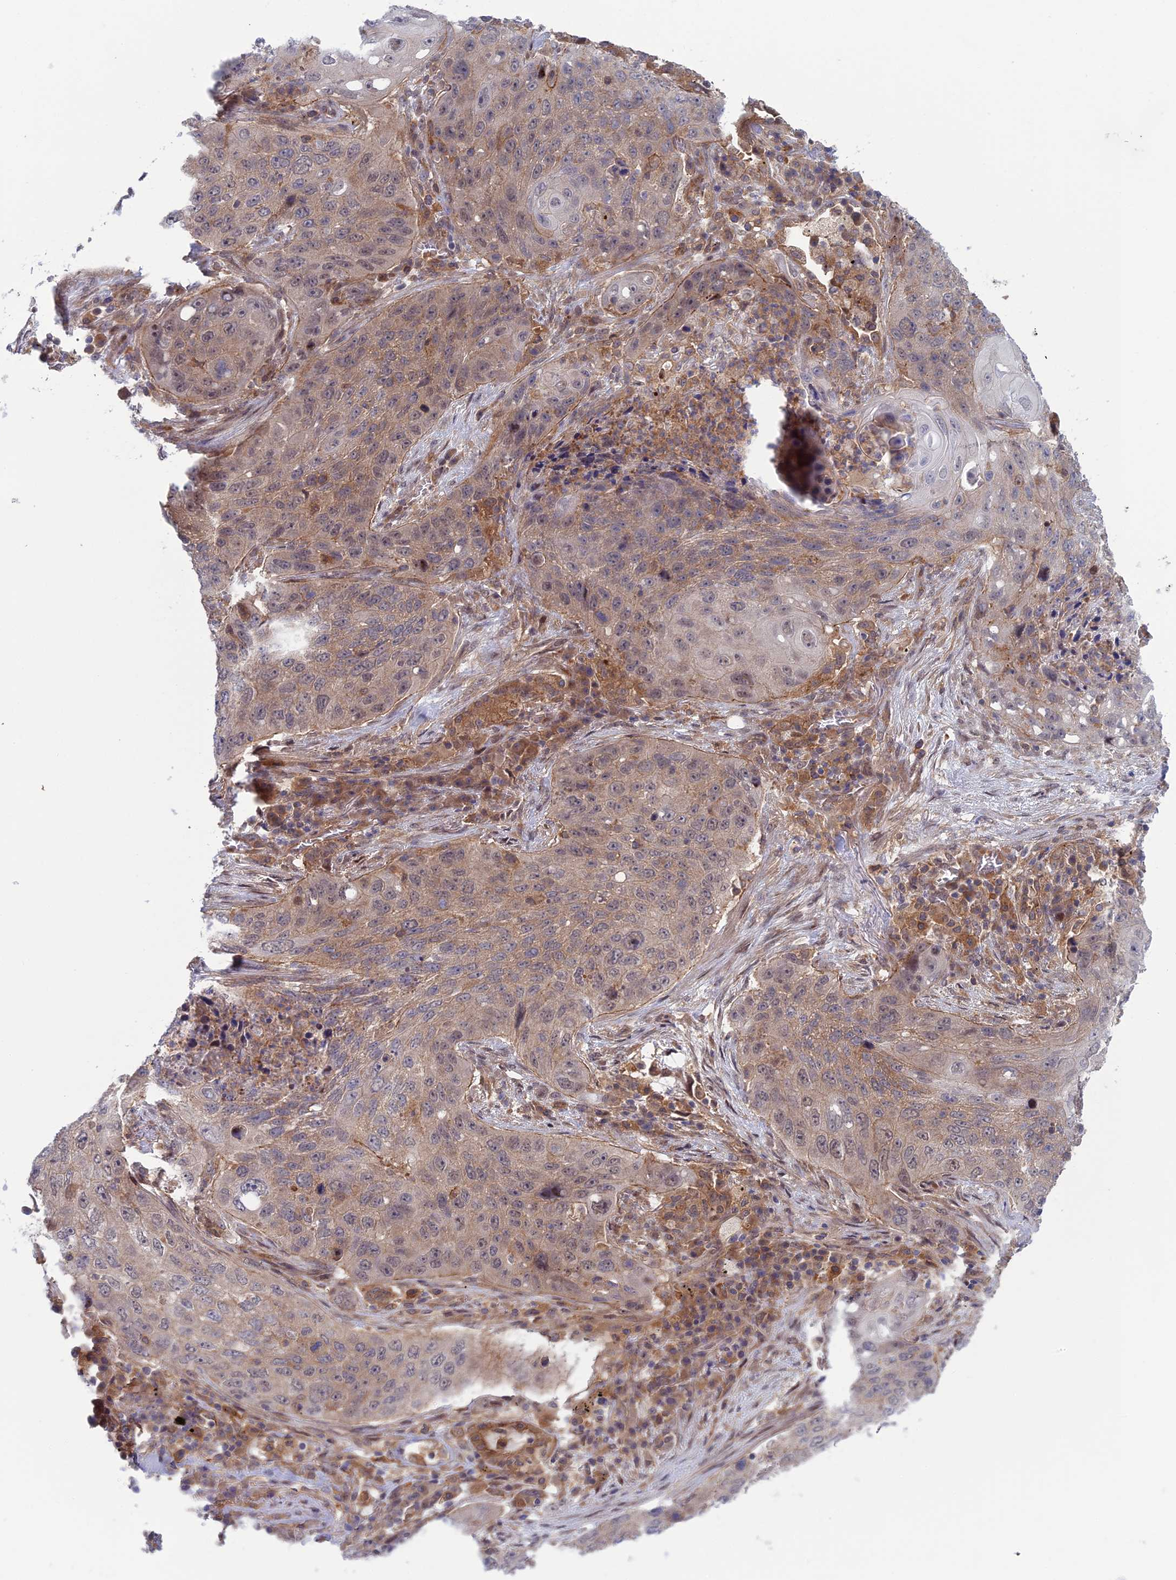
{"staining": {"intensity": "weak", "quantity": "25%-75%", "location": "cytoplasmic/membranous"}, "tissue": "lung cancer", "cell_type": "Tumor cells", "image_type": "cancer", "snomed": [{"axis": "morphology", "description": "Squamous cell carcinoma, NOS"}, {"axis": "topography", "description": "Lung"}], "caption": "Tumor cells display weak cytoplasmic/membranous positivity in about 25%-75% of cells in lung squamous cell carcinoma. (DAB (3,3'-diaminobenzidine) = brown stain, brightfield microscopy at high magnification).", "gene": "ABHD1", "patient": {"sex": "female", "age": 63}}